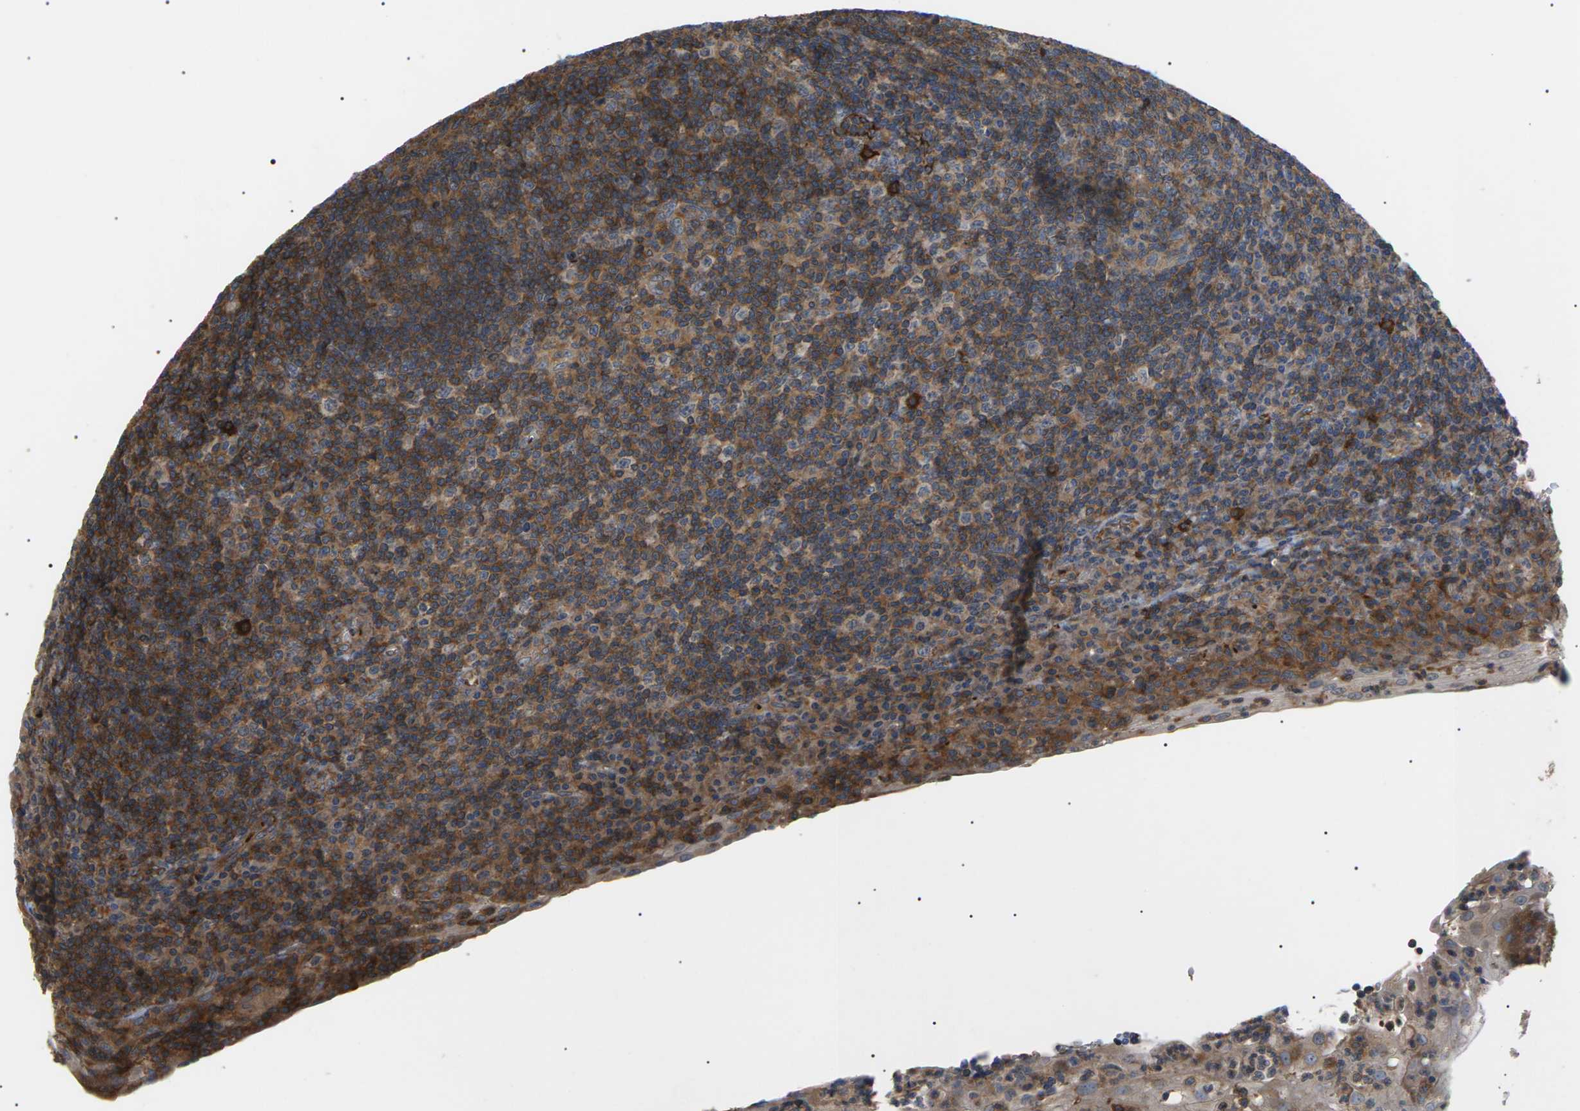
{"staining": {"intensity": "strong", "quantity": ">75%", "location": "cytoplasmic/membranous"}, "tissue": "tonsil", "cell_type": "Germinal center cells", "image_type": "normal", "snomed": [{"axis": "morphology", "description": "Normal tissue, NOS"}, {"axis": "topography", "description": "Tonsil"}], "caption": "Normal tonsil exhibits strong cytoplasmic/membranous staining in approximately >75% of germinal center cells.", "gene": "TMTC4", "patient": {"sex": "male", "age": 37}}